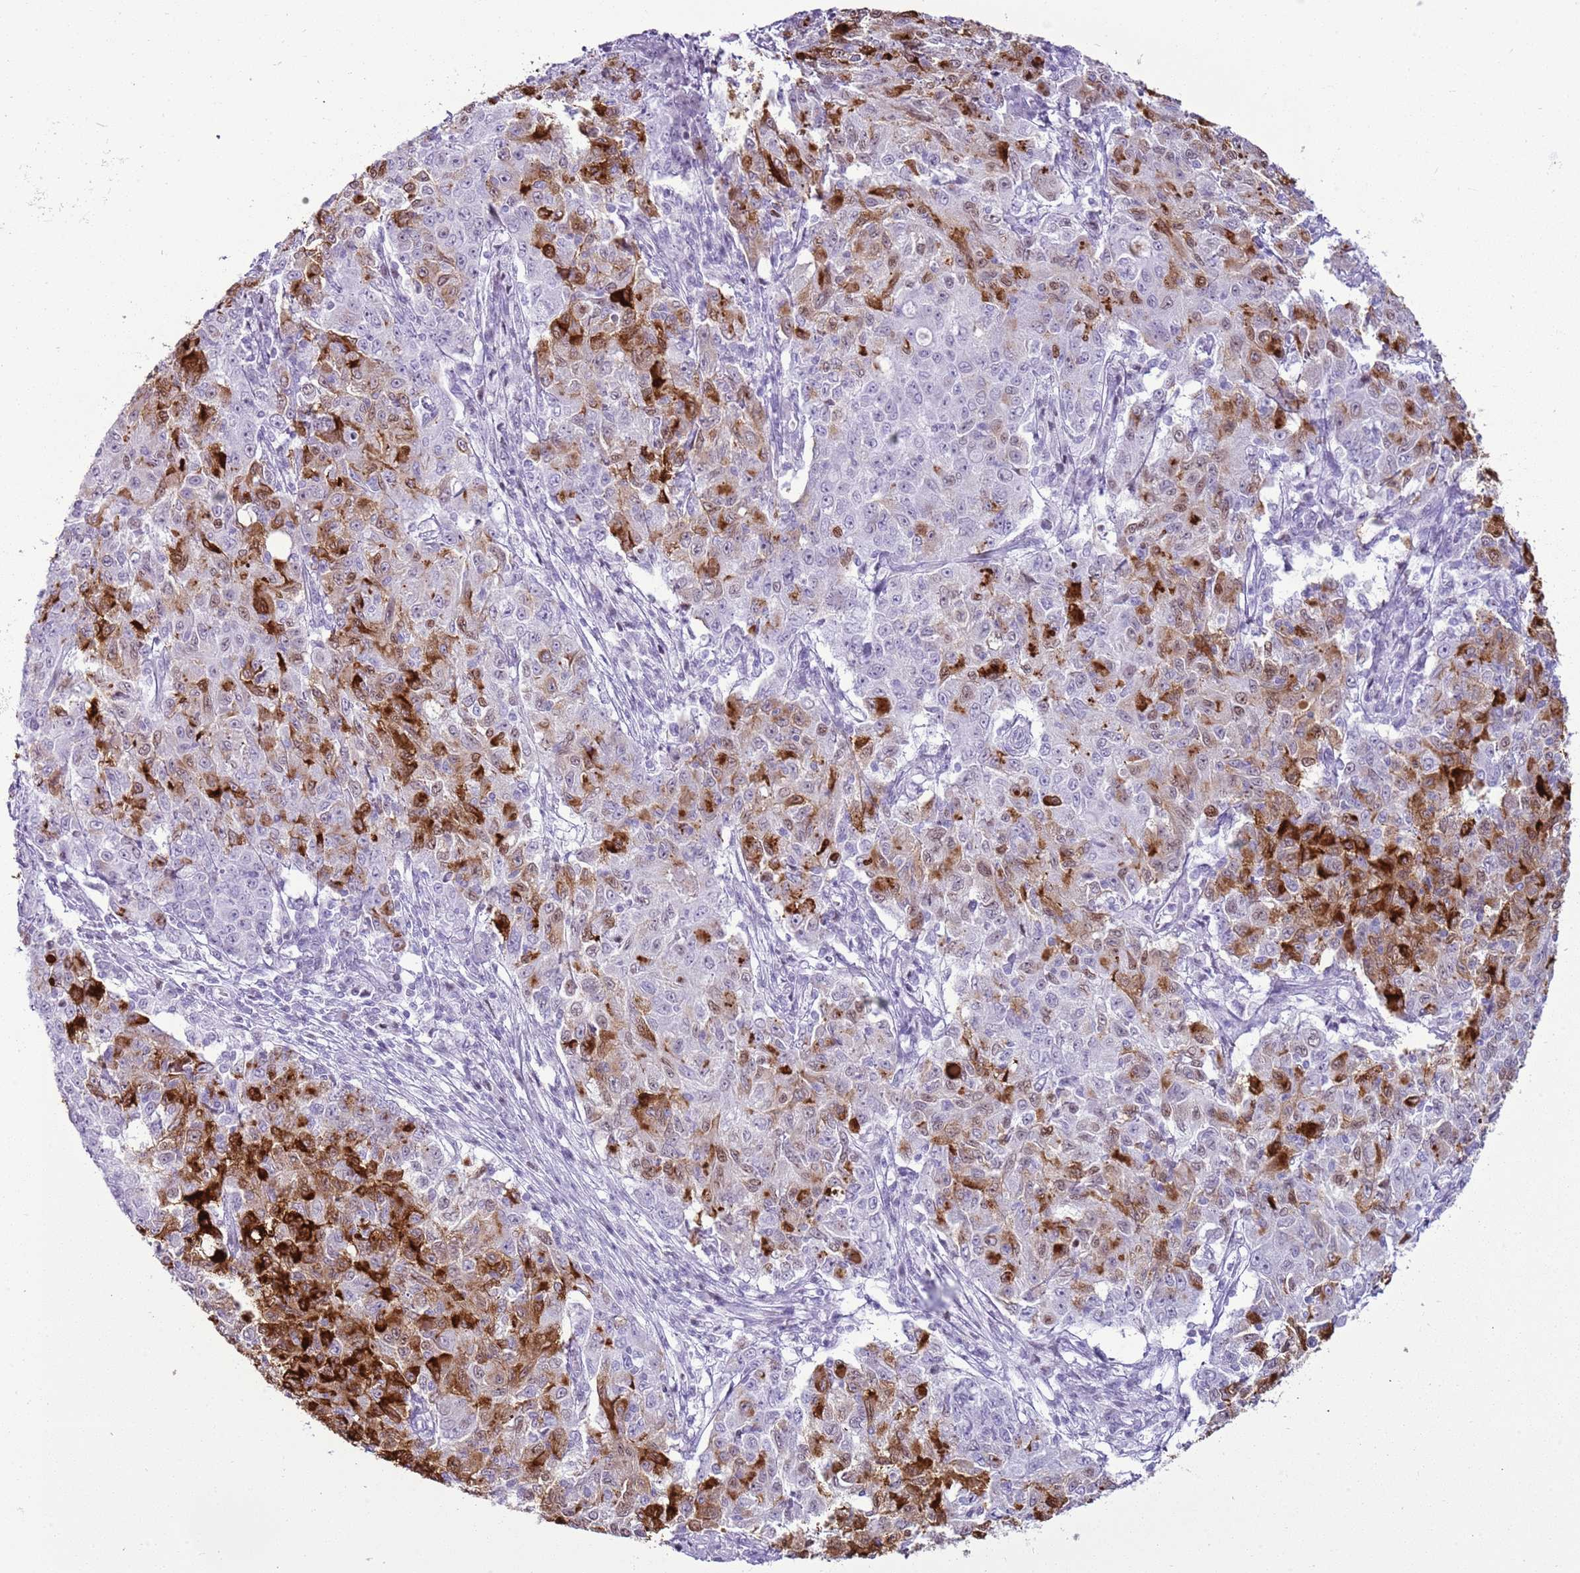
{"staining": {"intensity": "strong", "quantity": "<25%", "location": "cytoplasmic/membranous"}, "tissue": "ovarian cancer", "cell_type": "Tumor cells", "image_type": "cancer", "snomed": [{"axis": "morphology", "description": "Carcinoma, endometroid"}, {"axis": "topography", "description": "Ovary"}], "caption": "Strong cytoplasmic/membranous protein positivity is appreciated in about <25% of tumor cells in ovarian endometroid carcinoma. (Stains: DAB (3,3'-diaminobenzidine) in brown, nuclei in blue, Microscopy: brightfield microscopy at high magnification).", "gene": "ASIP", "patient": {"sex": "female", "age": 42}}